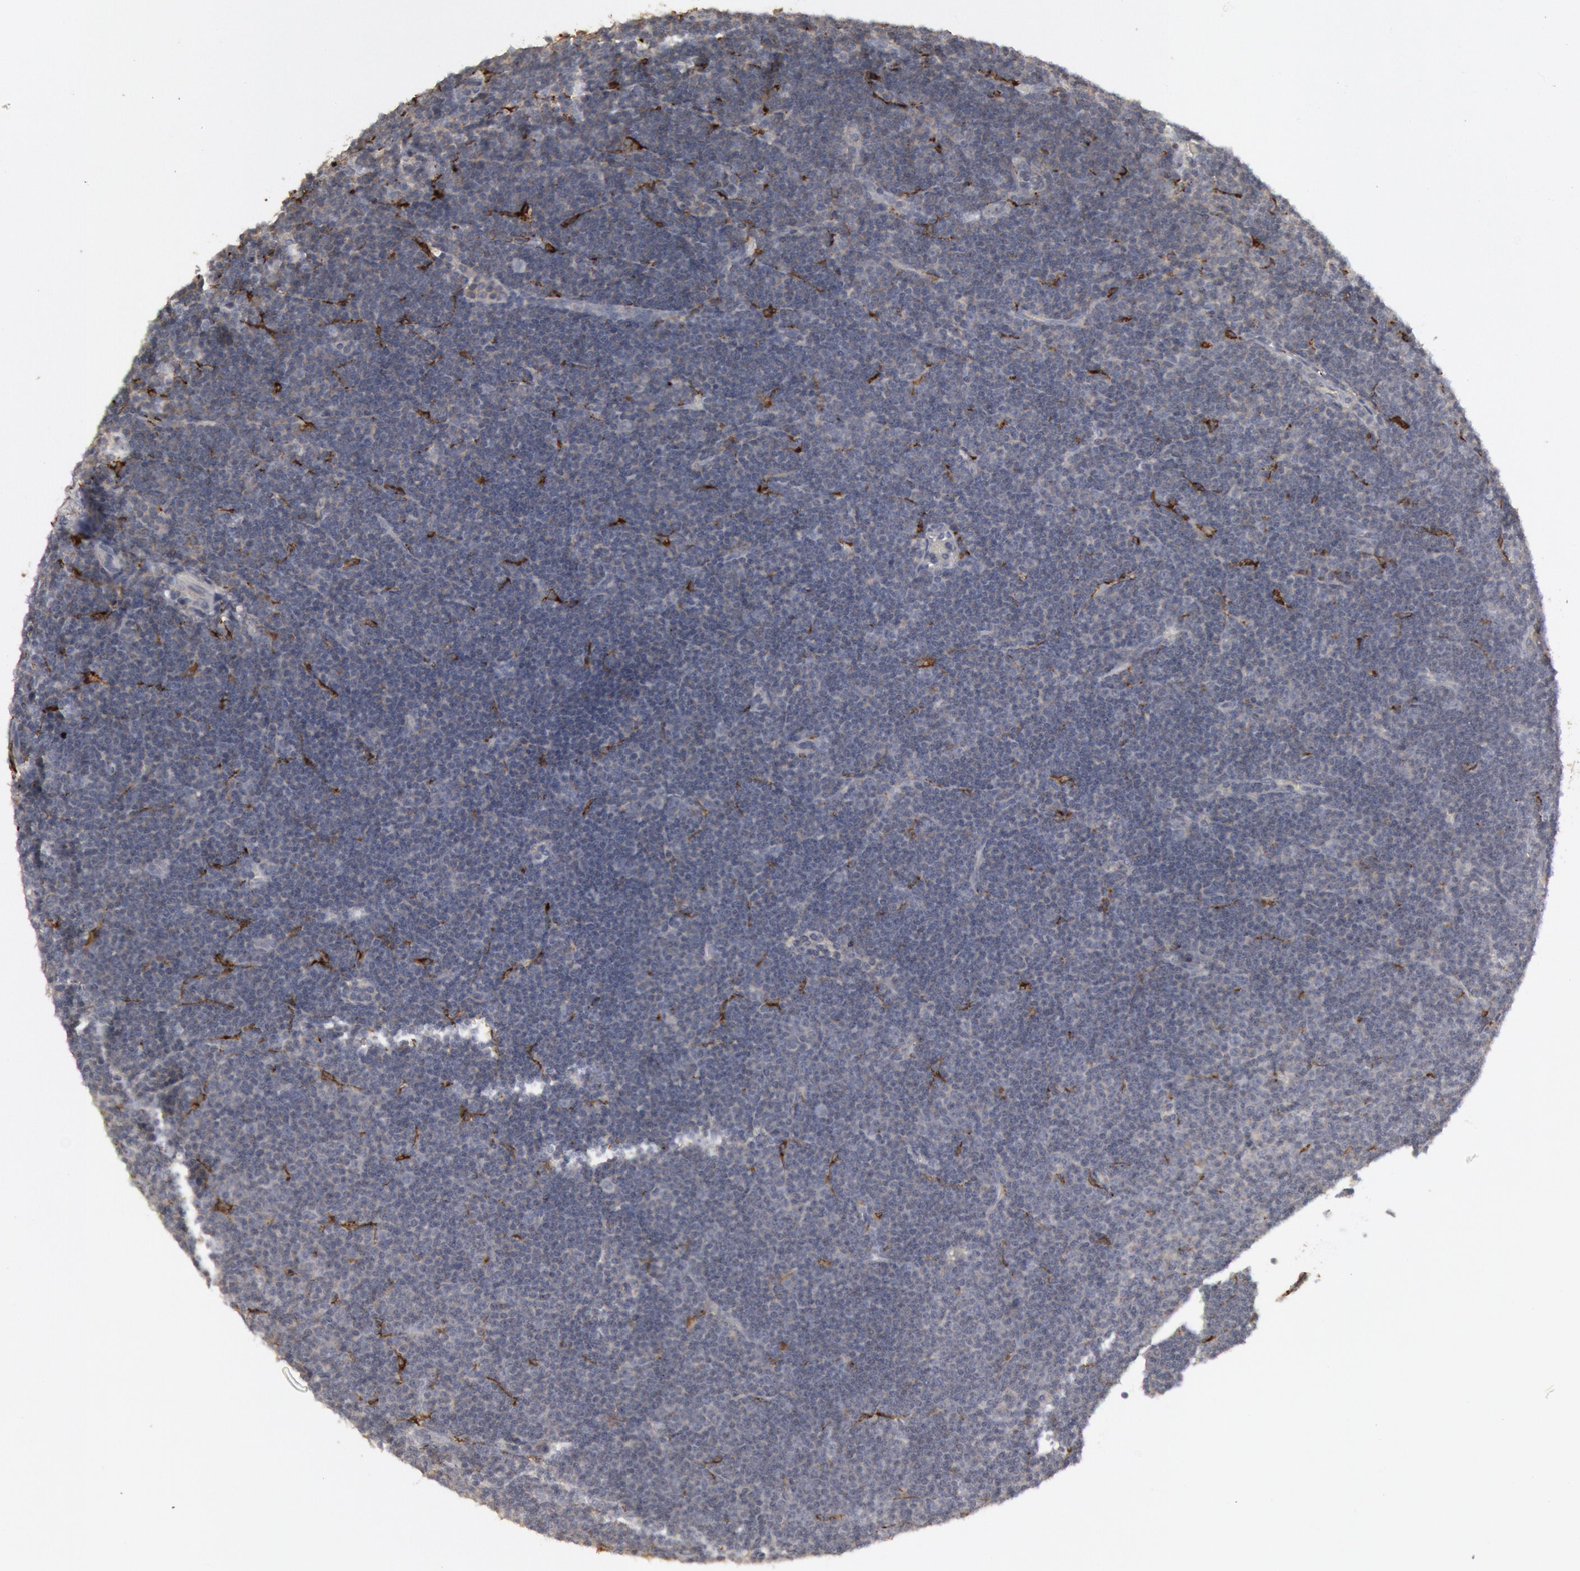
{"staining": {"intensity": "negative", "quantity": "none", "location": "none"}, "tissue": "lymphoma", "cell_type": "Tumor cells", "image_type": "cancer", "snomed": [{"axis": "morphology", "description": "Malignant lymphoma, non-Hodgkin's type, Low grade"}, {"axis": "topography", "description": "Lymph node"}], "caption": "Tumor cells are negative for brown protein staining in lymphoma. The staining was performed using DAB (3,3'-diaminobenzidine) to visualize the protein expression in brown, while the nuclei were stained in blue with hematoxylin (Magnification: 20x).", "gene": "C1QC", "patient": {"sex": "male", "age": 57}}